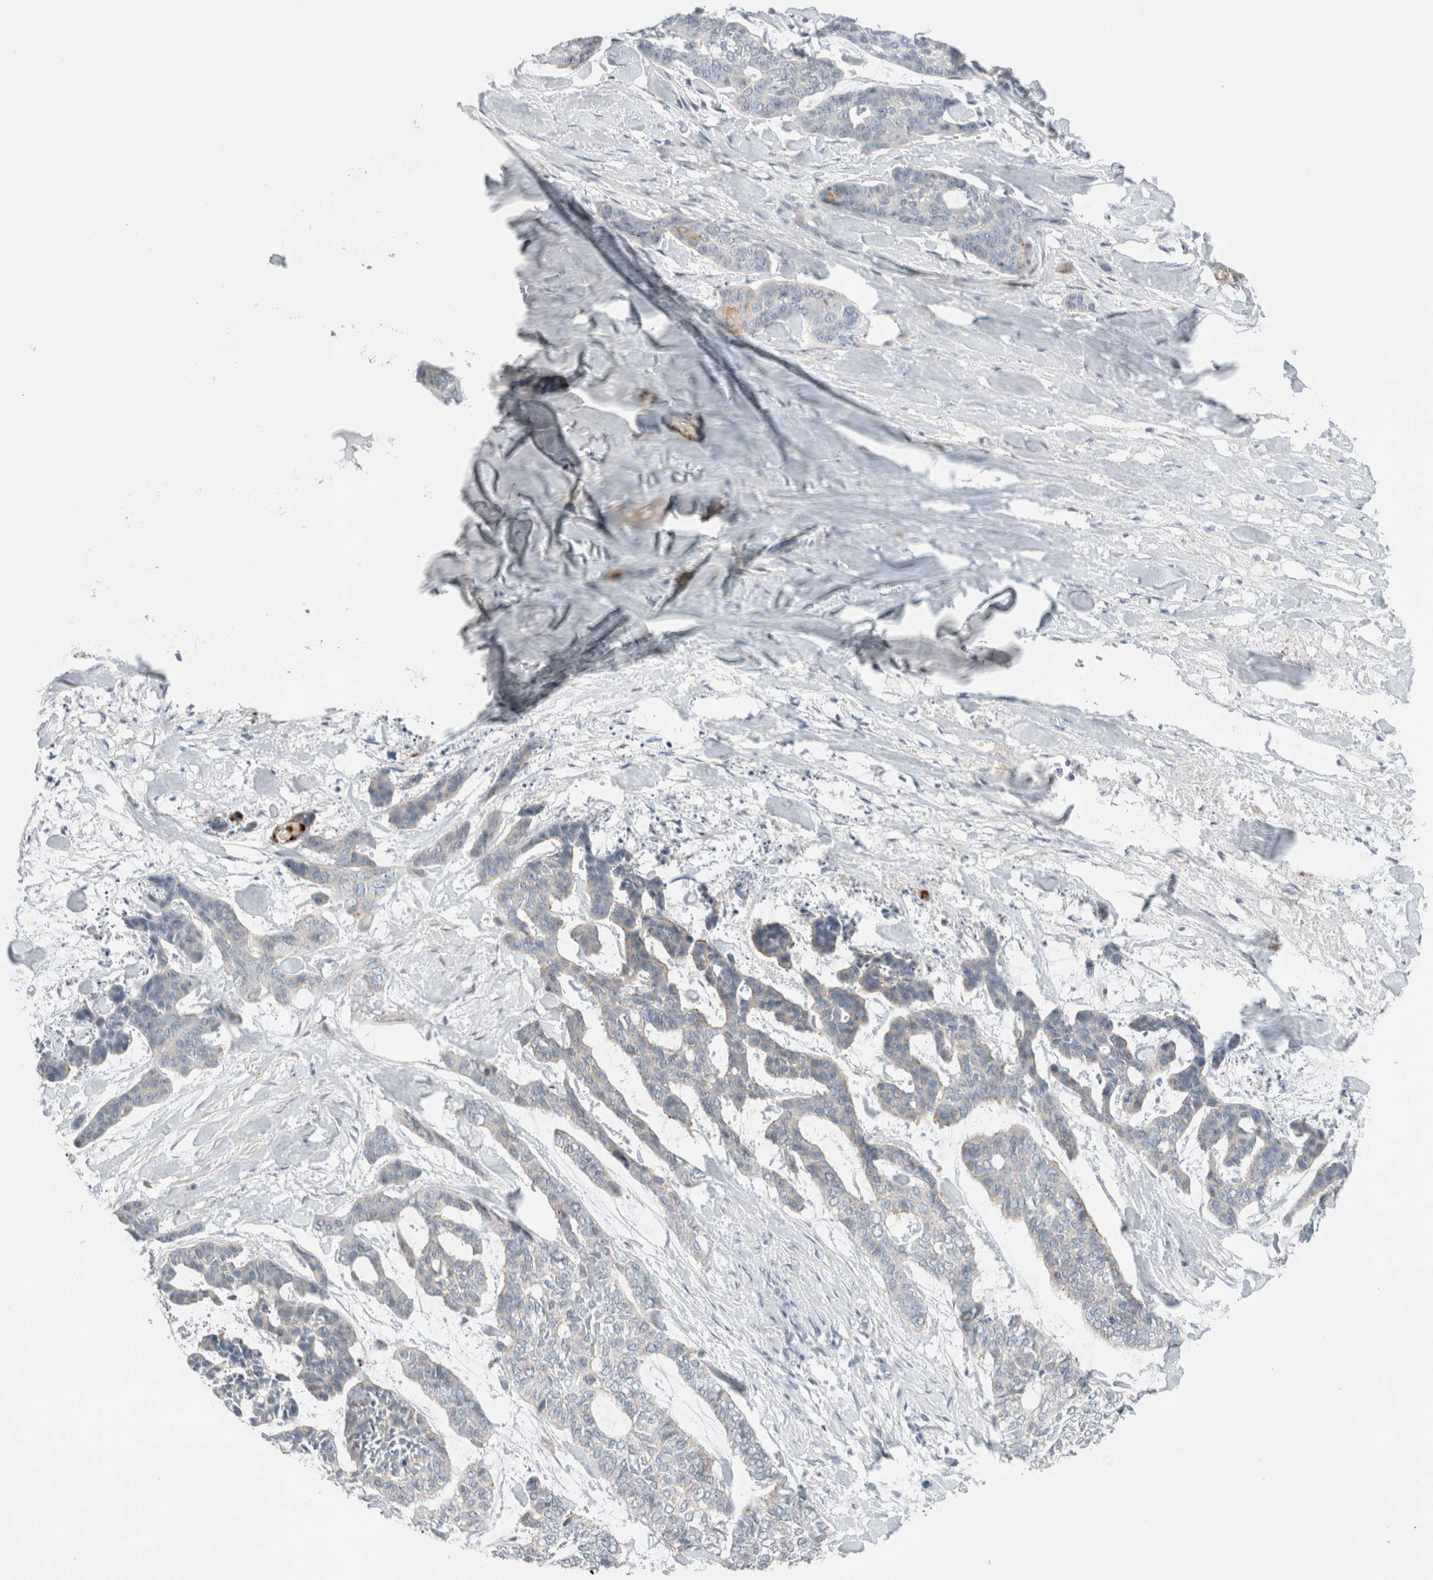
{"staining": {"intensity": "negative", "quantity": "none", "location": "none"}, "tissue": "skin cancer", "cell_type": "Tumor cells", "image_type": "cancer", "snomed": [{"axis": "morphology", "description": "Basal cell carcinoma"}, {"axis": "topography", "description": "Skin"}], "caption": "Skin cancer (basal cell carcinoma) was stained to show a protein in brown. There is no significant positivity in tumor cells.", "gene": "SDR16C5", "patient": {"sex": "female", "age": 64}}